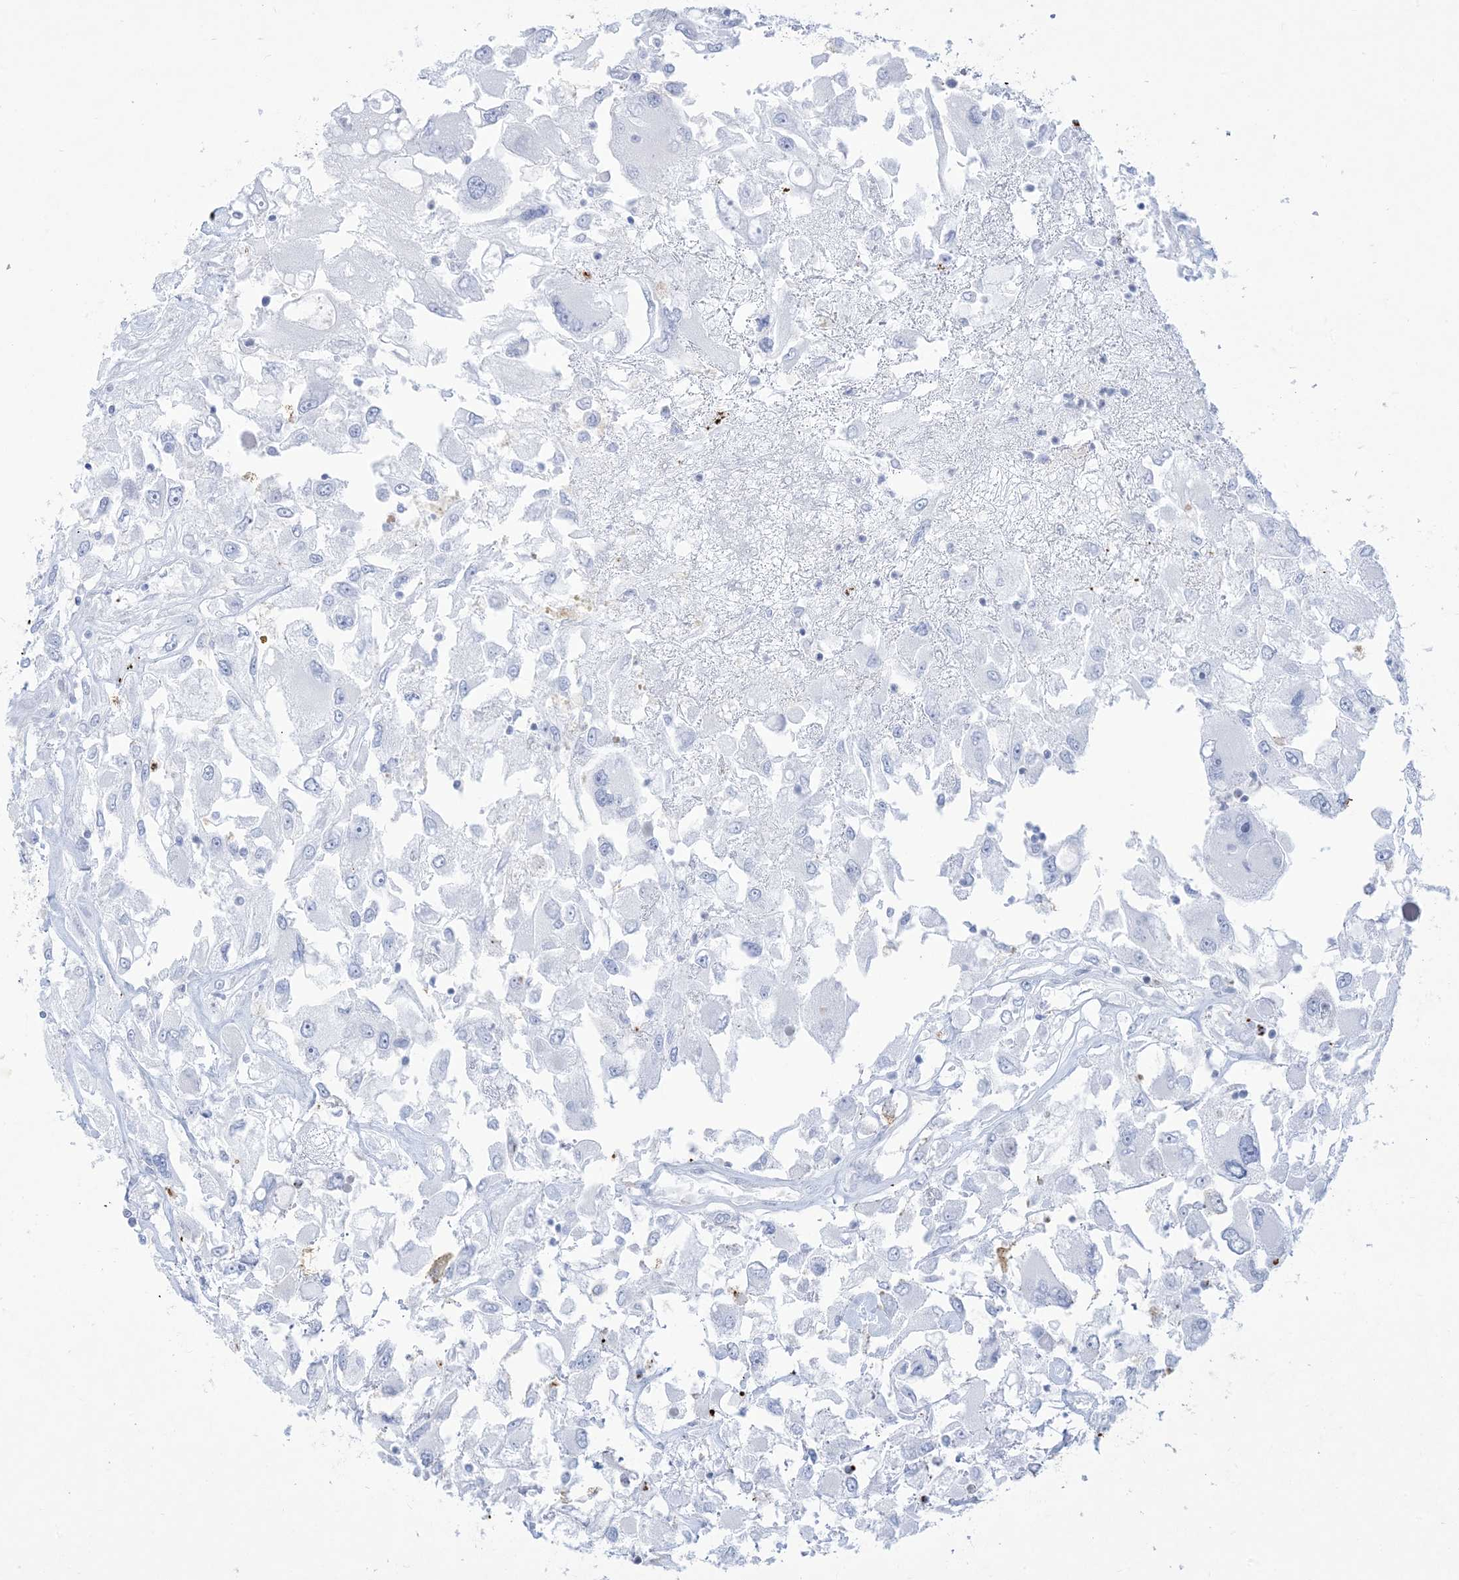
{"staining": {"intensity": "negative", "quantity": "none", "location": "none"}, "tissue": "renal cancer", "cell_type": "Tumor cells", "image_type": "cancer", "snomed": [{"axis": "morphology", "description": "Adenocarcinoma, NOS"}, {"axis": "topography", "description": "Kidney"}], "caption": "This is an immunohistochemistry photomicrograph of human renal cancer. There is no positivity in tumor cells.", "gene": "B3GNT7", "patient": {"sex": "female", "age": 52}}